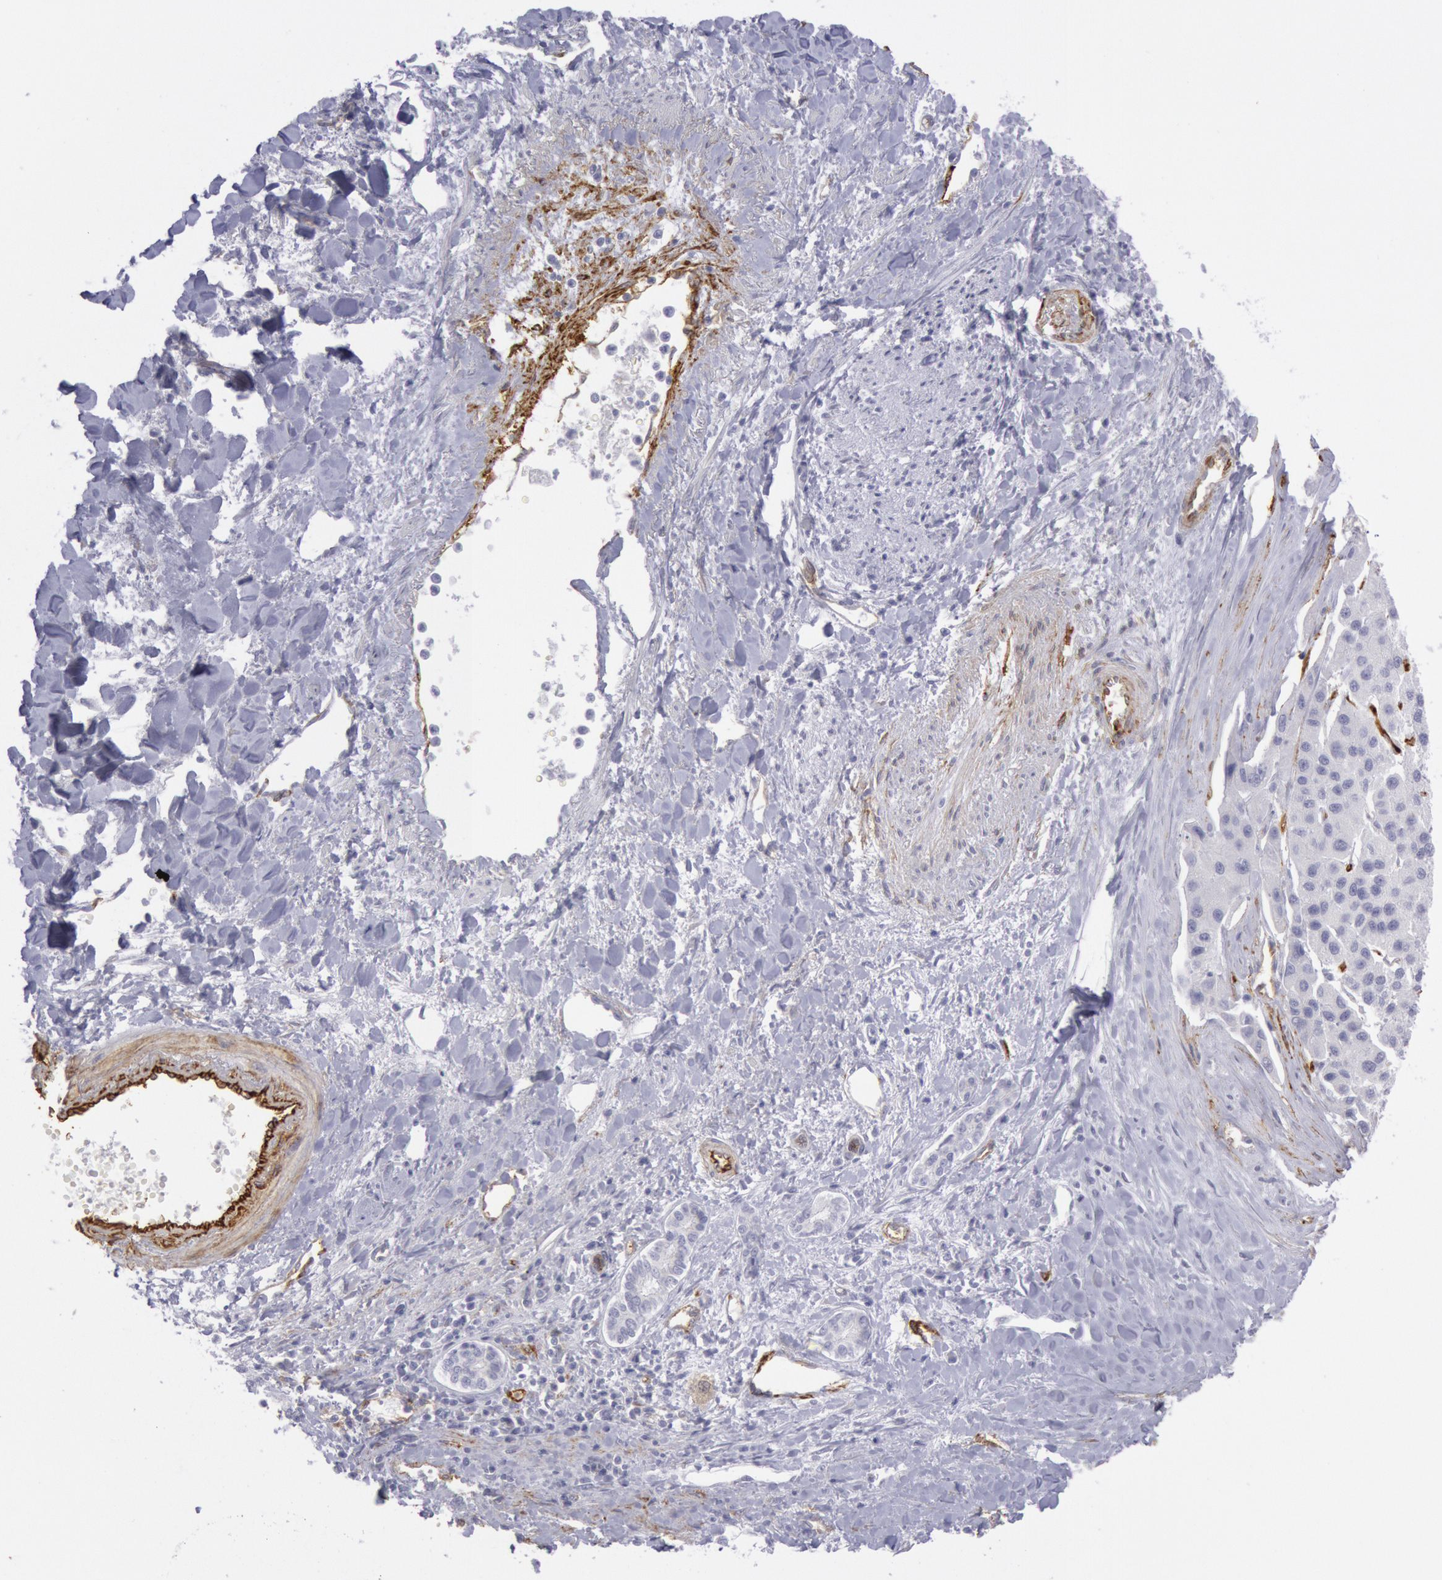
{"staining": {"intensity": "negative", "quantity": "none", "location": "none"}, "tissue": "liver cancer", "cell_type": "Tumor cells", "image_type": "cancer", "snomed": [{"axis": "morphology", "description": "Carcinoma, Hepatocellular, NOS"}, {"axis": "topography", "description": "Liver"}], "caption": "Histopathology image shows no protein expression in tumor cells of liver hepatocellular carcinoma tissue.", "gene": "CDH13", "patient": {"sex": "female", "age": 85}}